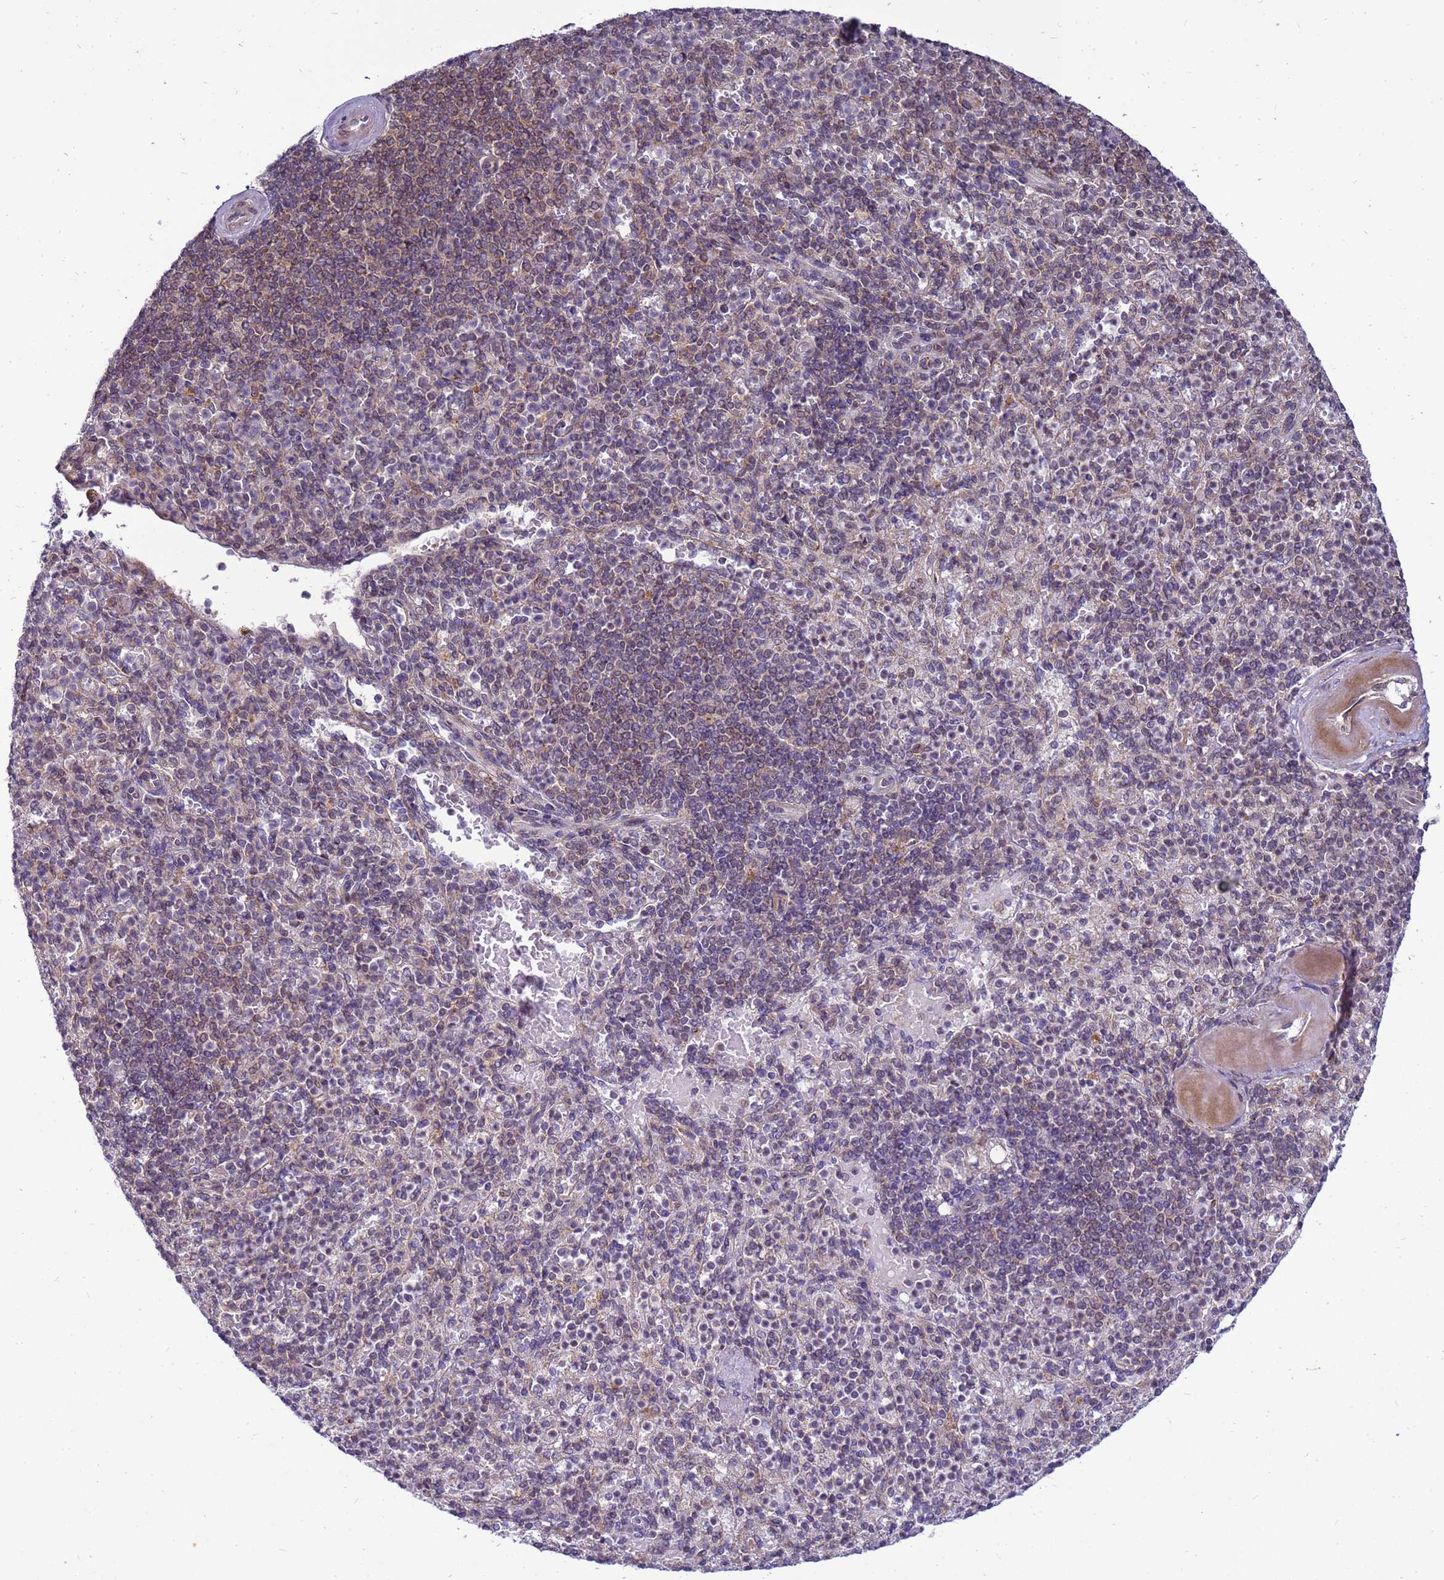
{"staining": {"intensity": "moderate", "quantity": "<25%", "location": "cytoplasmic/membranous"}, "tissue": "spleen", "cell_type": "Cells in red pulp", "image_type": "normal", "snomed": [{"axis": "morphology", "description": "Normal tissue, NOS"}, {"axis": "topography", "description": "Spleen"}], "caption": "High-magnification brightfield microscopy of normal spleen stained with DAB (3,3'-diaminobenzidine) (brown) and counterstained with hematoxylin (blue). cells in red pulp exhibit moderate cytoplasmic/membranous expression is seen in about<25% of cells.", "gene": "C12orf43", "patient": {"sex": "female", "age": 74}}